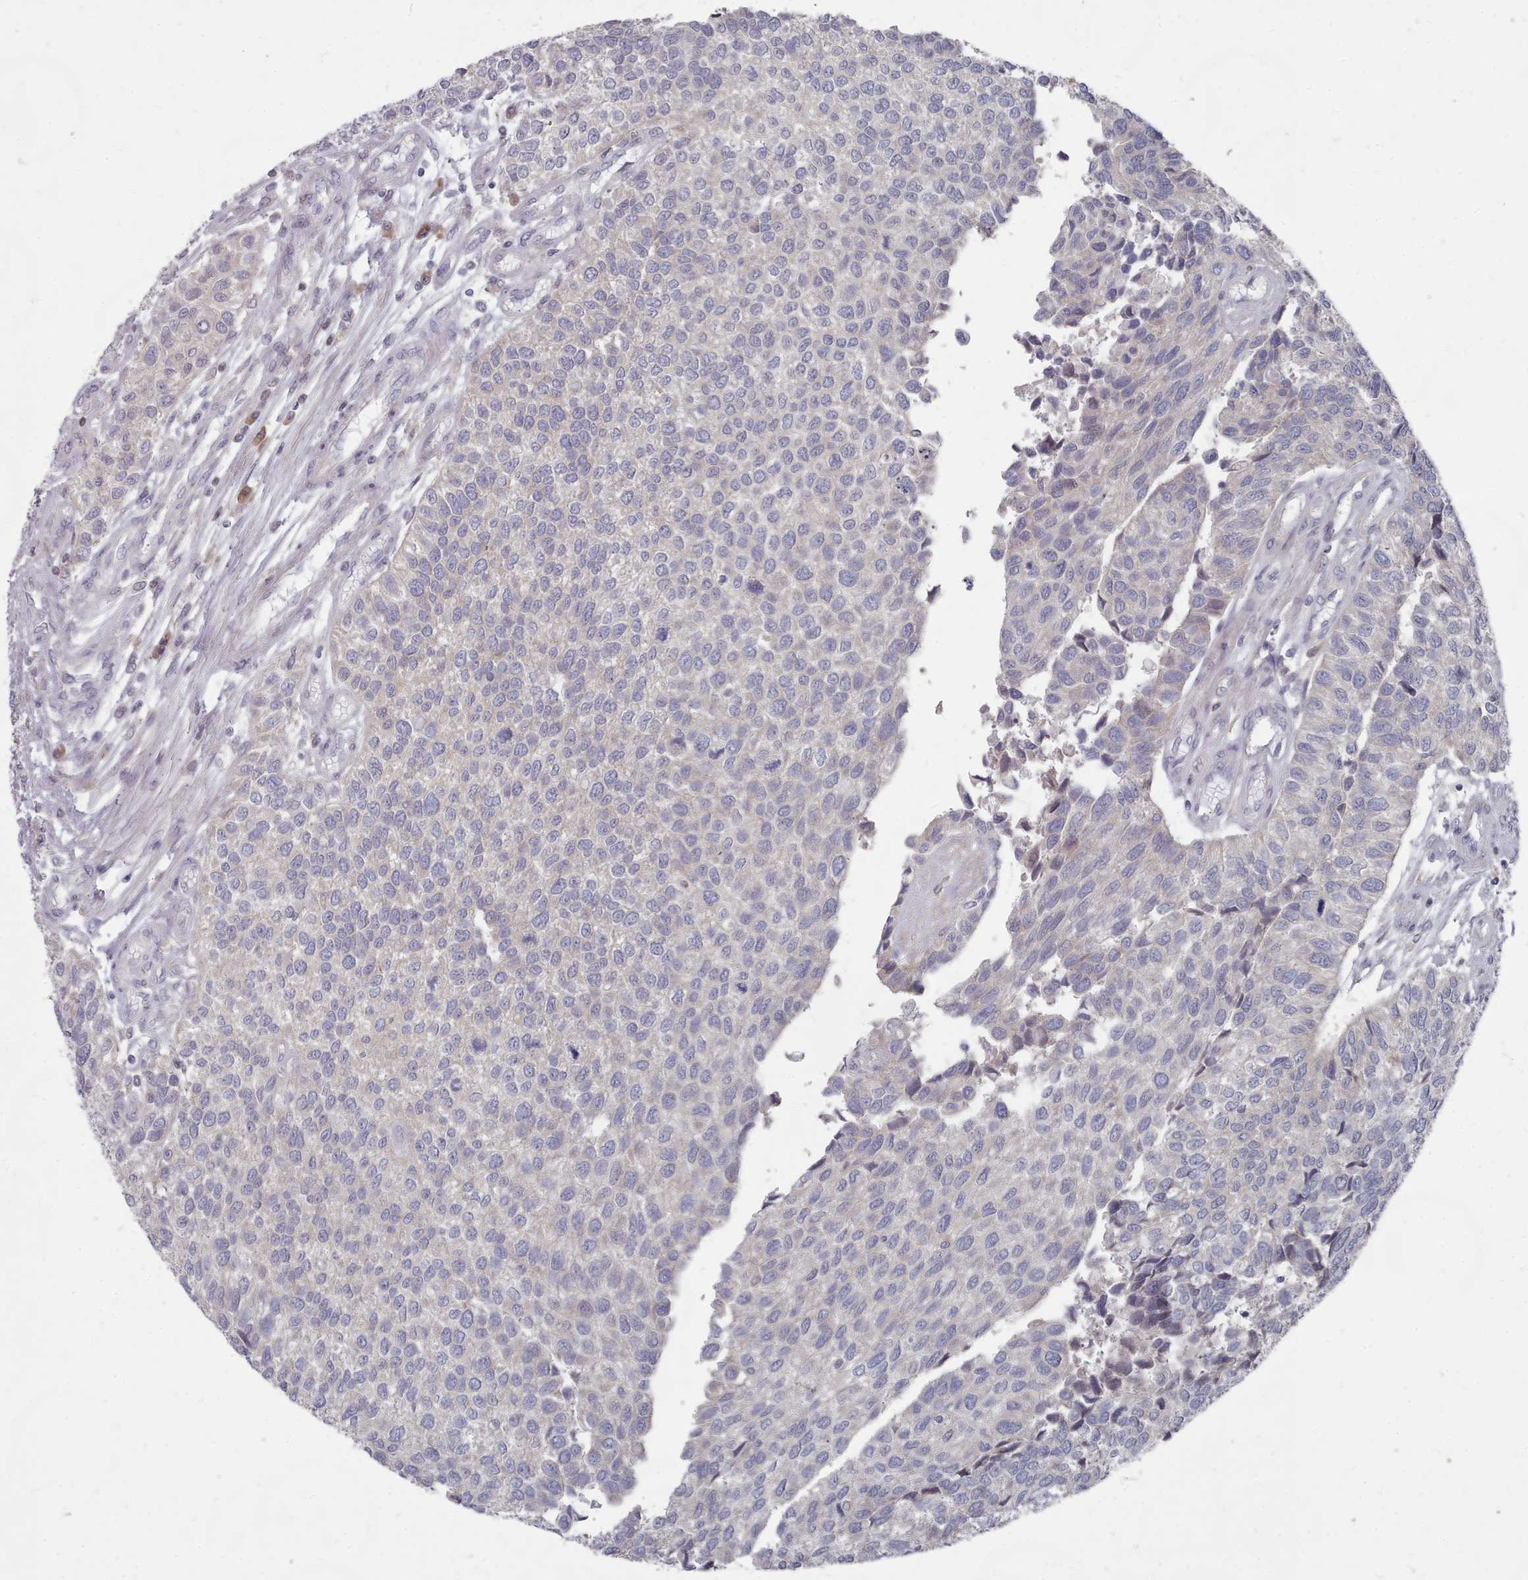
{"staining": {"intensity": "negative", "quantity": "none", "location": "none"}, "tissue": "urothelial cancer", "cell_type": "Tumor cells", "image_type": "cancer", "snomed": [{"axis": "morphology", "description": "Urothelial carcinoma, NOS"}, {"axis": "topography", "description": "Urinary bladder"}], "caption": "A high-resolution photomicrograph shows immunohistochemistry (IHC) staining of transitional cell carcinoma, which shows no significant positivity in tumor cells.", "gene": "ACKR3", "patient": {"sex": "male", "age": 55}}